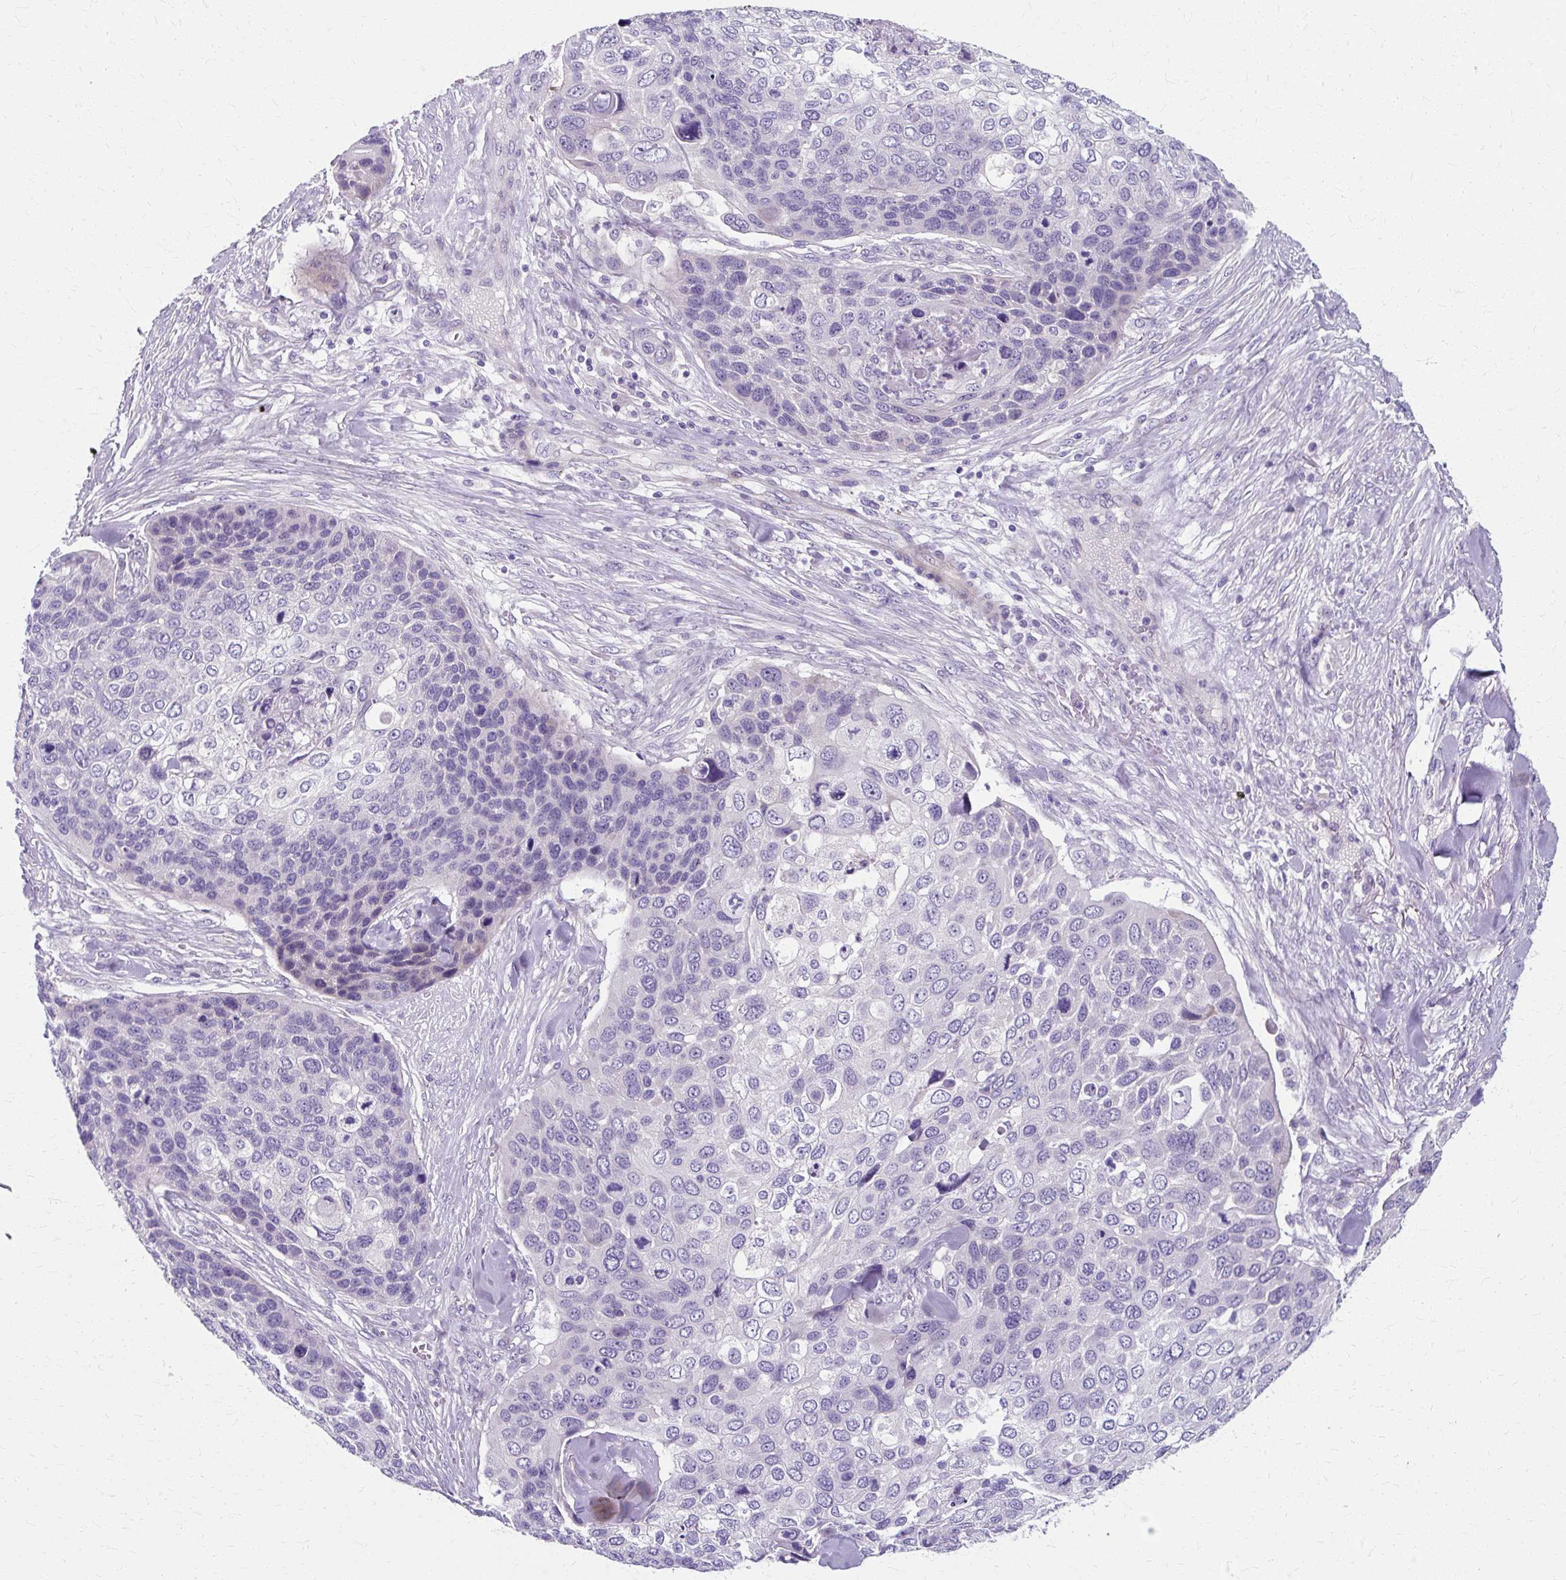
{"staining": {"intensity": "negative", "quantity": "none", "location": "none"}, "tissue": "skin cancer", "cell_type": "Tumor cells", "image_type": "cancer", "snomed": [{"axis": "morphology", "description": "Basal cell carcinoma"}, {"axis": "topography", "description": "Skin"}], "caption": "Skin cancer stained for a protein using immunohistochemistry exhibits no positivity tumor cells.", "gene": "ZNF555", "patient": {"sex": "female", "age": 74}}